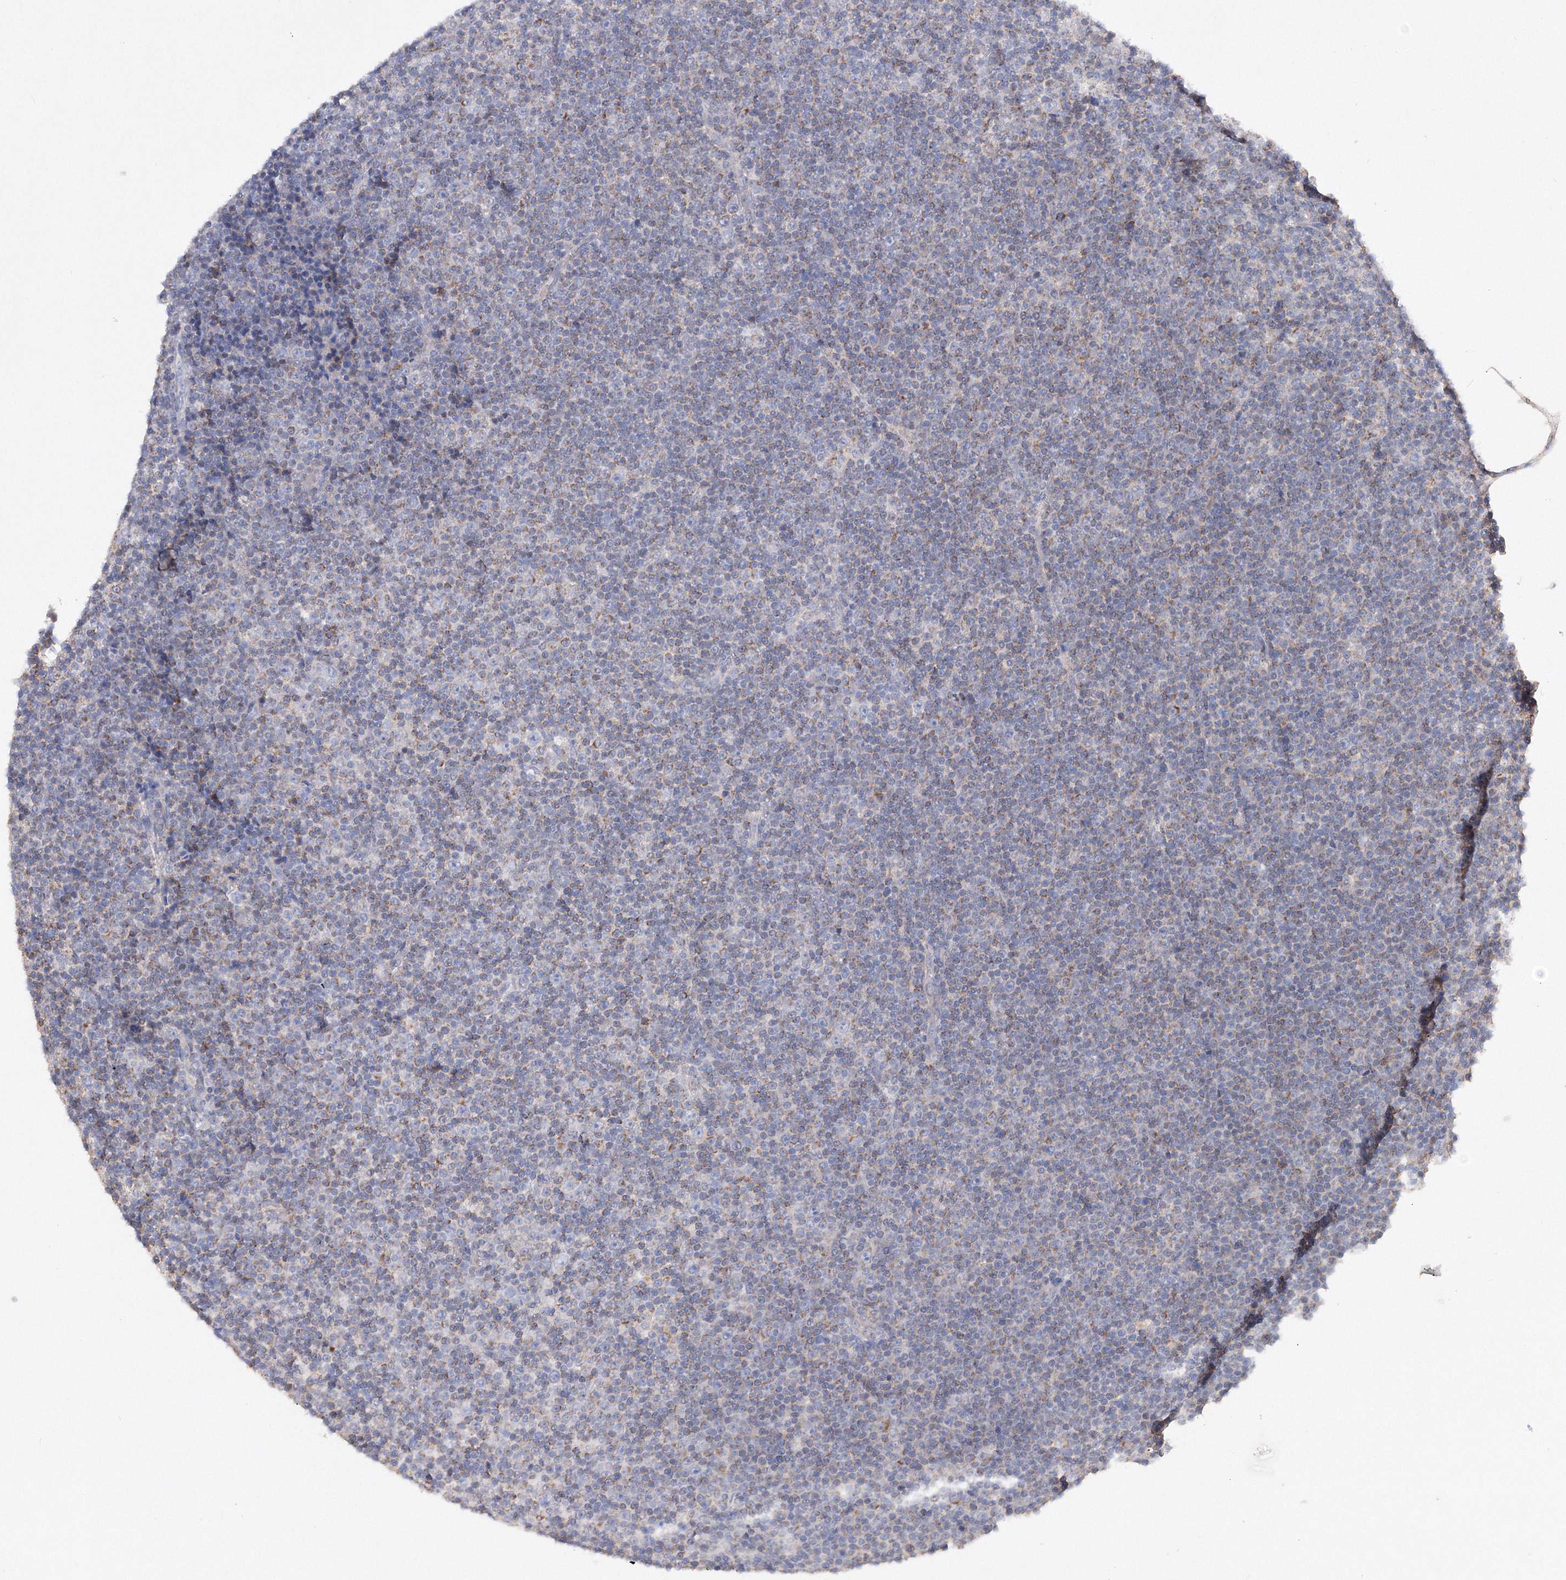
{"staining": {"intensity": "weak", "quantity": "25%-75%", "location": "cytoplasmic/membranous"}, "tissue": "lymphoma", "cell_type": "Tumor cells", "image_type": "cancer", "snomed": [{"axis": "morphology", "description": "Malignant lymphoma, non-Hodgkin's type, Low grade"}, {"axis": "topography", "description": "Lymph node"}], "caption": "A brown stain highlights weak cytoplasmic/membranous staining of a protein in human malignant lymphoma, non-Hodgkin's type (low-grade) tumor cells.", "gene": "GLS", "patient": {"sex": "female", "age": 67}}